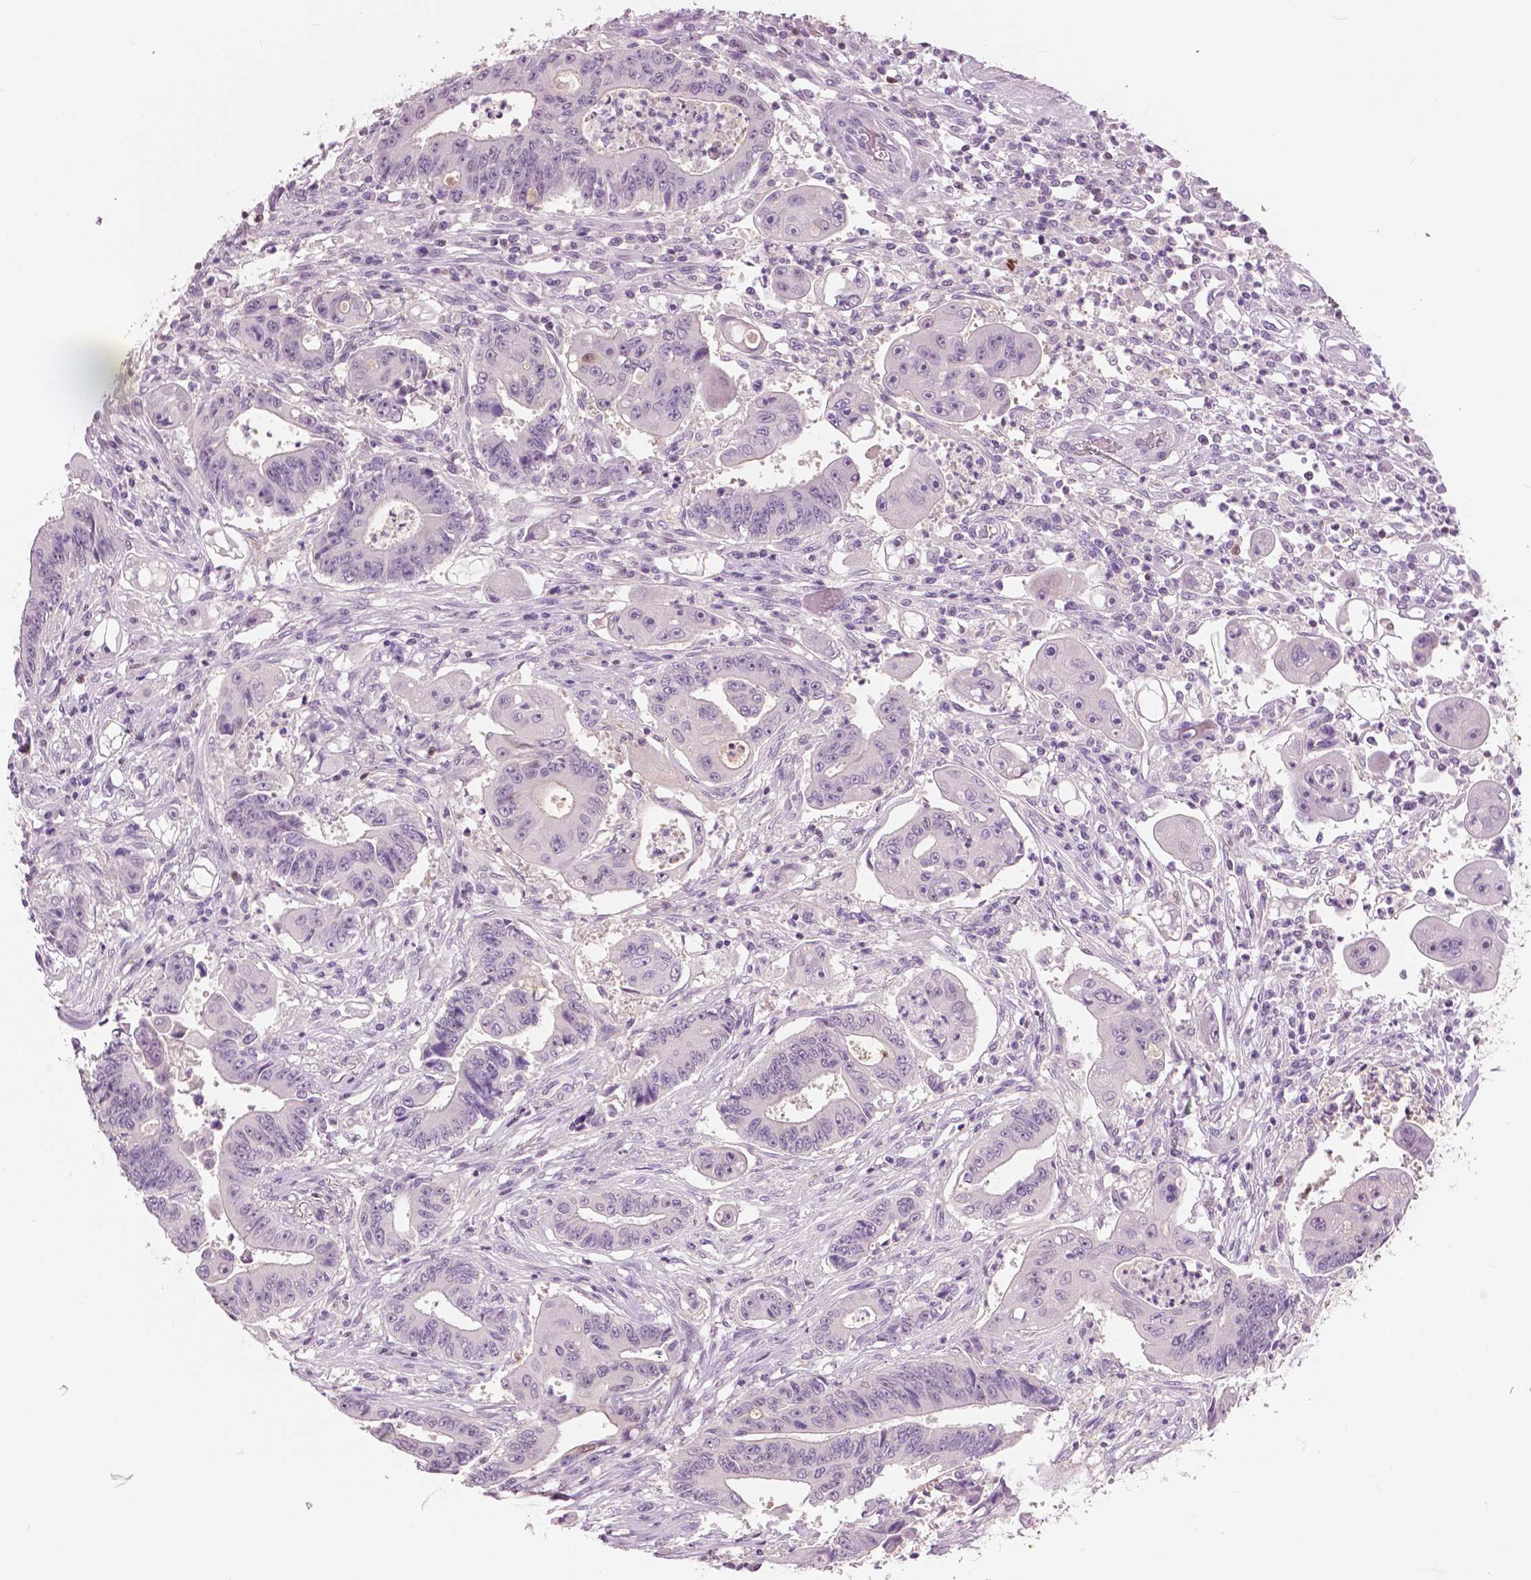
{"staining": {"intensity": "negative", "quantity": "none", "location": "none"}, "tissue": "colorectal cancer", "cell_type": "Tumor cells", "image_type": "cancer", "snomed": [{"axis": "morphology", "description": "Adenocarcinoma, NOS"}, {"axis": "topography", "description": "Rectum"}], "caption": "Colorectal cancer stained for a protein using IHC shows no expression tumor cells.", "gene": "GALM", "patient": {"sex": "male", "age": 54}}